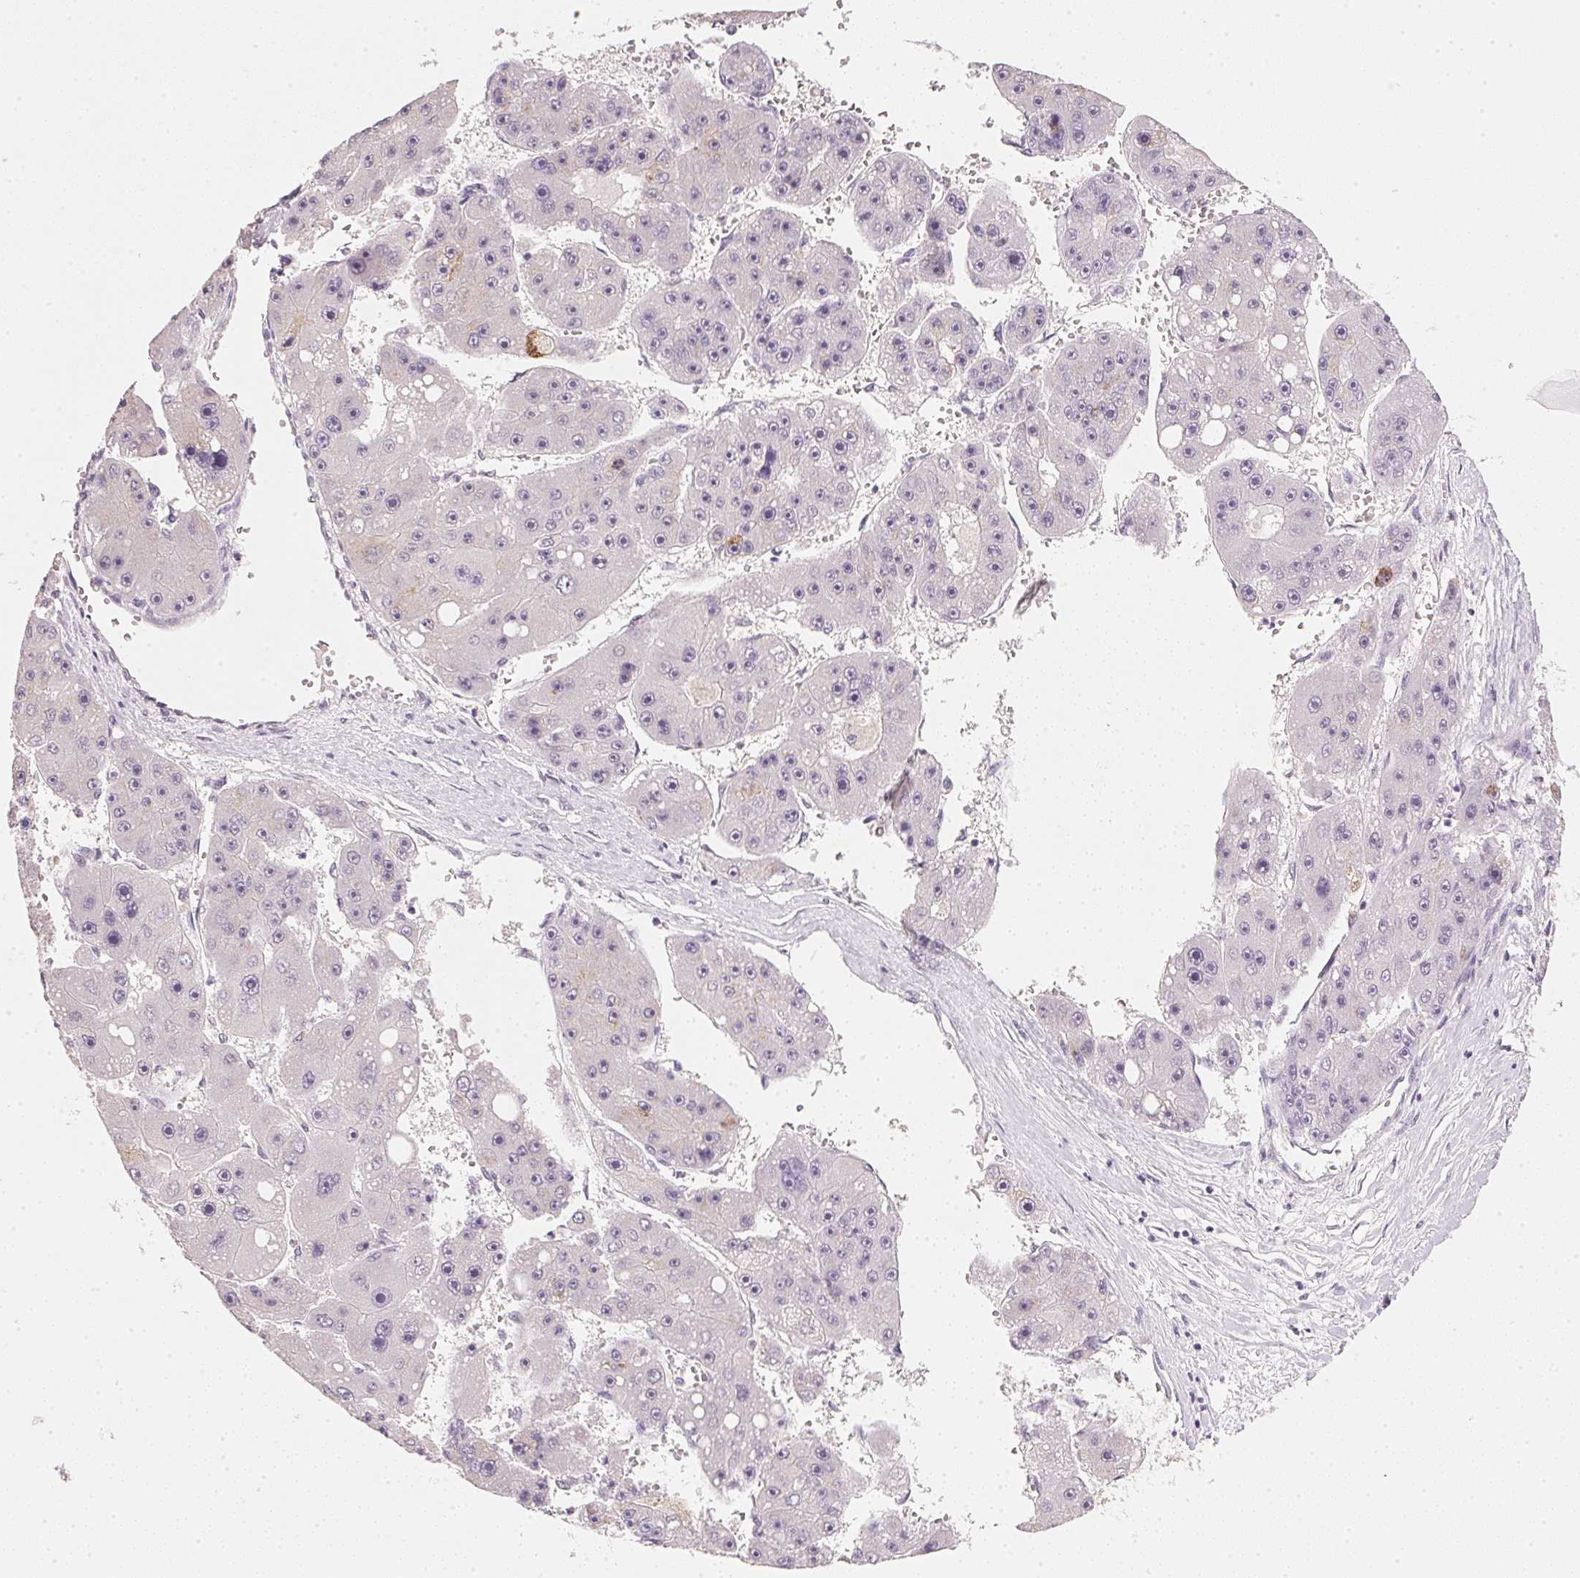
{"staining": {"intensity": "negative", "quantity": "none", "location": "none"}, "tissue": "liver cancer", "cell_type": "Tumor cells", "image_type": "cancer", "snomed": [{"axis": "morphology", "description": "Carcinoma, Hepatocellular, NOS"}, {"axis": "topography", "description": "Liver"}], "caption": "IHC micrograph of liver cancer stained for a protein (brown), which displays no positivity in tumor cells.", "gene": "IGFBP1", "patient": {"sex": "female", "age": 61}}